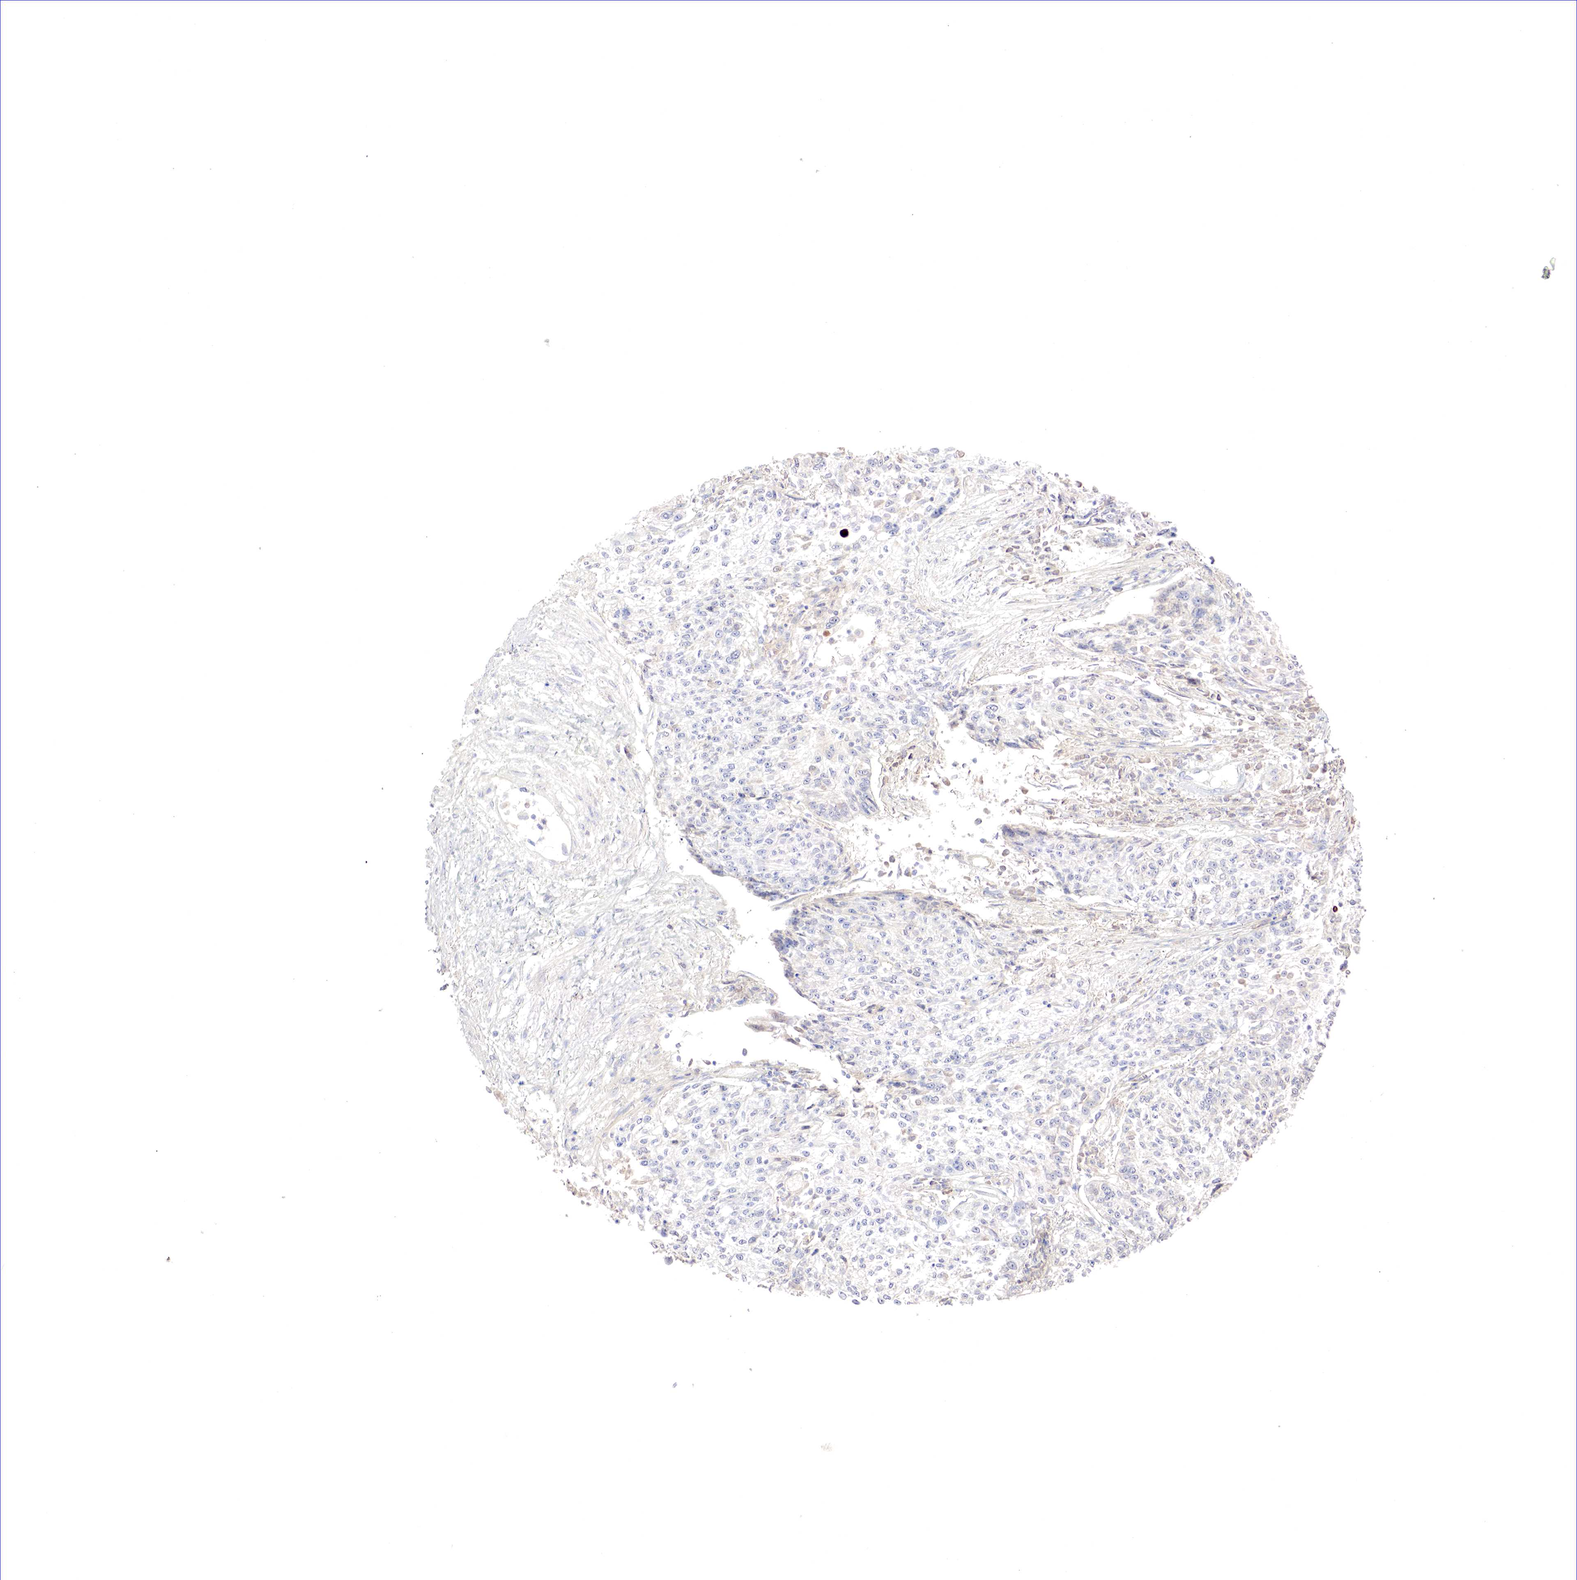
{"staining": {"intensity": "negative", "quantity": "none", "location": "none"}, "tissue": "cervical cancer", "cell_type": "Tumor cells", "image_type": "cancer", "snomed": [{"axis": "morphology", "description": "Squamous cell carcinoma, NOS"}, {"axis": "topography", "description": "Cervix"}], "caption": "Immunohistochemistry (IHC) photomicrograph of human squamous cell carcinoma (cervical) stained for a protein (brown), which reveals no staining in tumor cells.", "gene": "GATA1", "patient": {"sex": "female", "age": 57}}